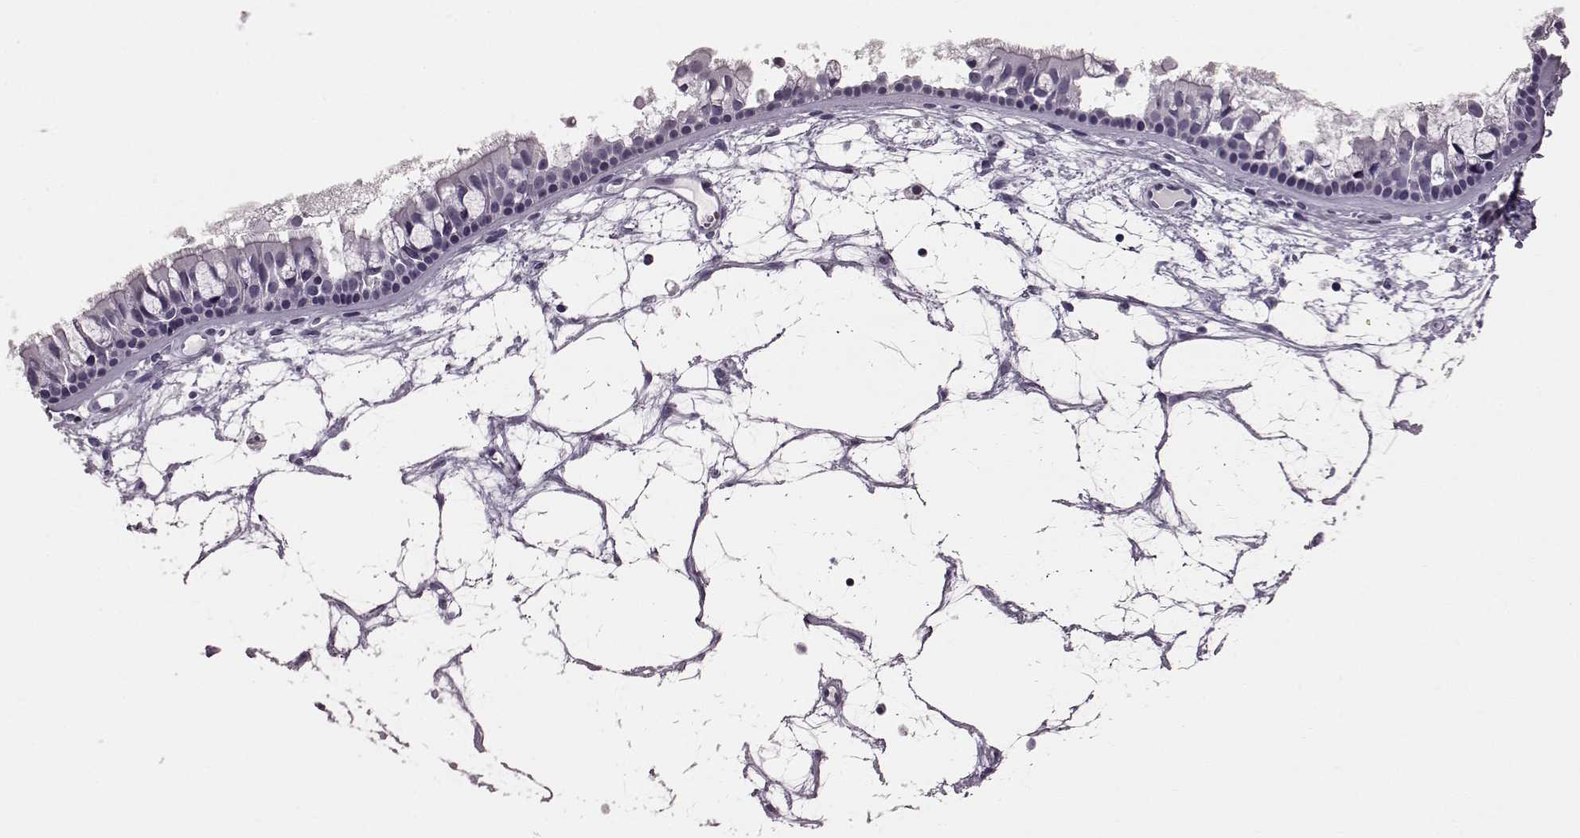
{"staining": {"intensity": "negative", "quantity": "none", "location": "none"}, "tissue": "nasopharynx", "cell_type": "Respiratory epithelial cells", "image_type": "normal", "snomed": [{"axis": "morphology", "description": "Normal tissue, NOS"}, {"axis": "topography", "description": "Nasopharynx"}], "caption": "This is a histopathology image of immunohistochemistry staining of unremarkable nasopharynx, which shows no expression in respiratory epithelial cells. (DAB immunohistochemistry (IHC) visualized using brightfield microscopy, high magnification).", "gene": "TCHHL1", "patient": {"sex": "female", "age": 68}}